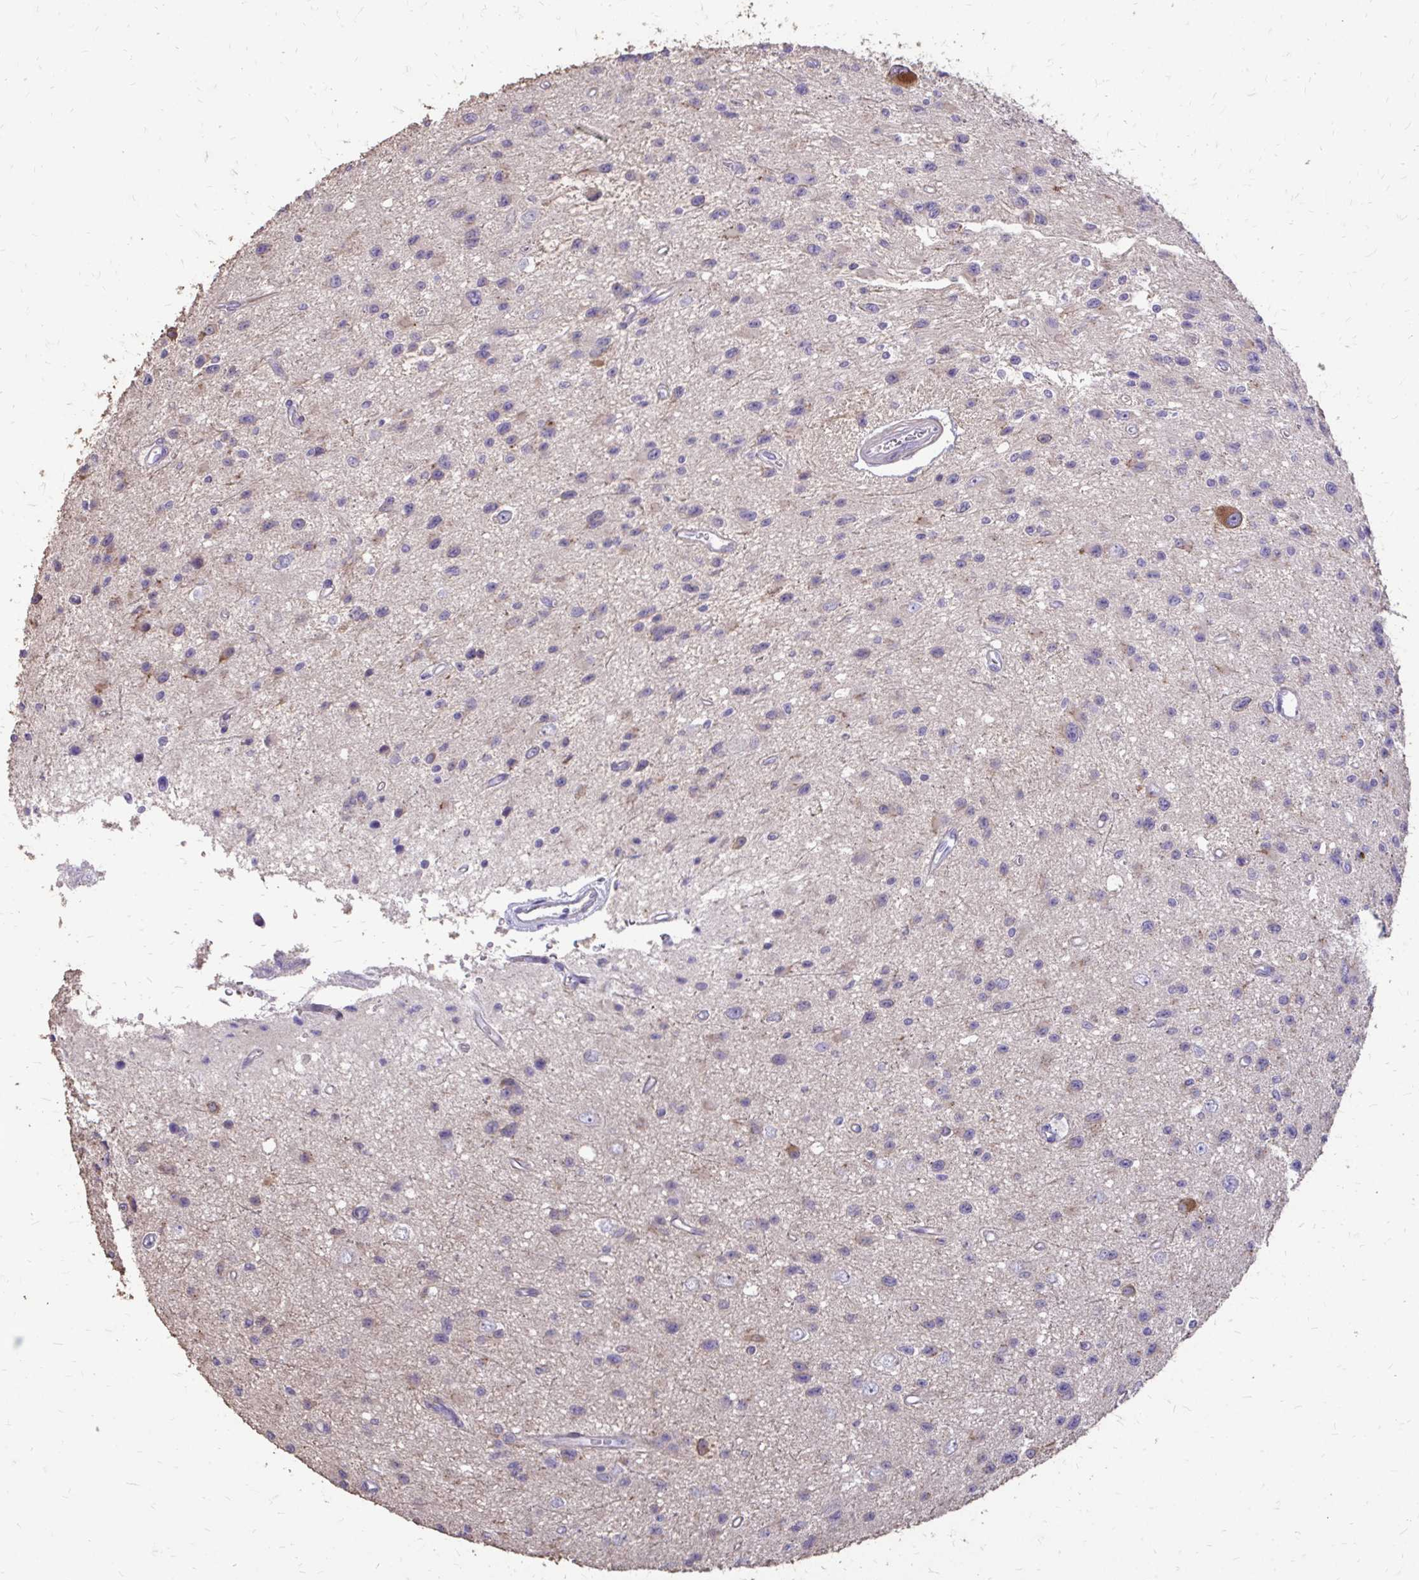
{"staining": {"intensity": "negative", "quantity": "none", "location": "none"}, "tissue": "glioma", "cell_type": "Tumor cells", "image_type": "cancer", "snomed": [{"axis": "morphology", "description": "Glioma, malignant, Low grade"}, {"axis": "topography", "description": "Brain"}], "caption": "Glioma stained for a protein using immunohistochemistry reveals no staining tumor cells.", "gene": "MYORG", "patient": {"sex": "male", "age": 43}}